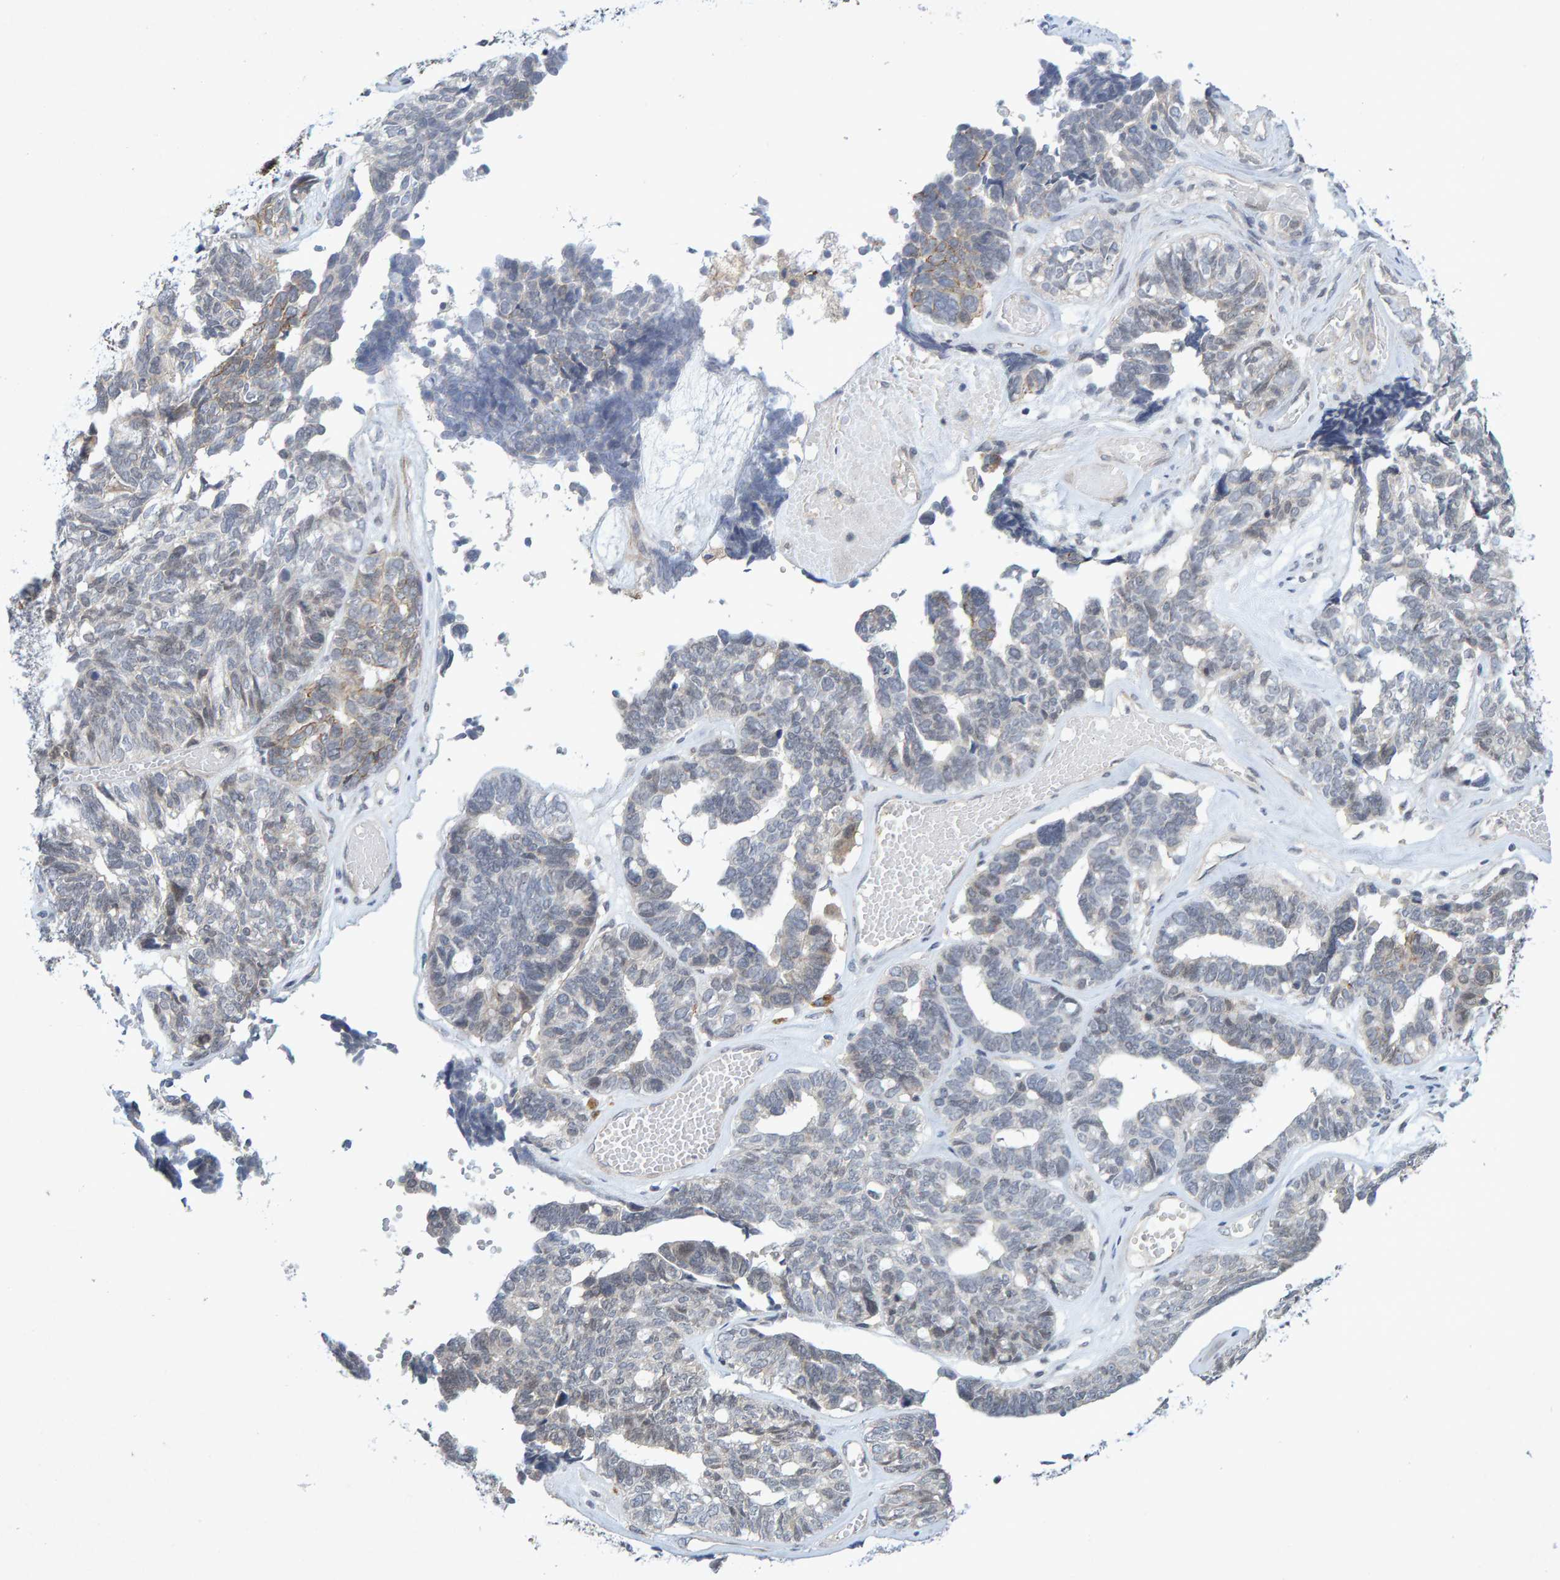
{"staining": {"intensity": "weak", "quantity": "<25%", "location": "cytoplasmic/membranous"}, "tissue": "ovarian cancer", "cell_type": "Tumor cells", "image_type": "cancer", "snomed": [{"axis": "morphology", "description": "Cystadenocarcinoma, serous, NOS"}, {"axis": "topography", "description": "Ovary"}], "caption": "Immunohistochemical staining of human ovarian cancer (serous cystadenocarcinoma) exhibits no significant expression in tumor cells.", "gene": "CDH2", "patient": {"sex": "female", "age": 79}}